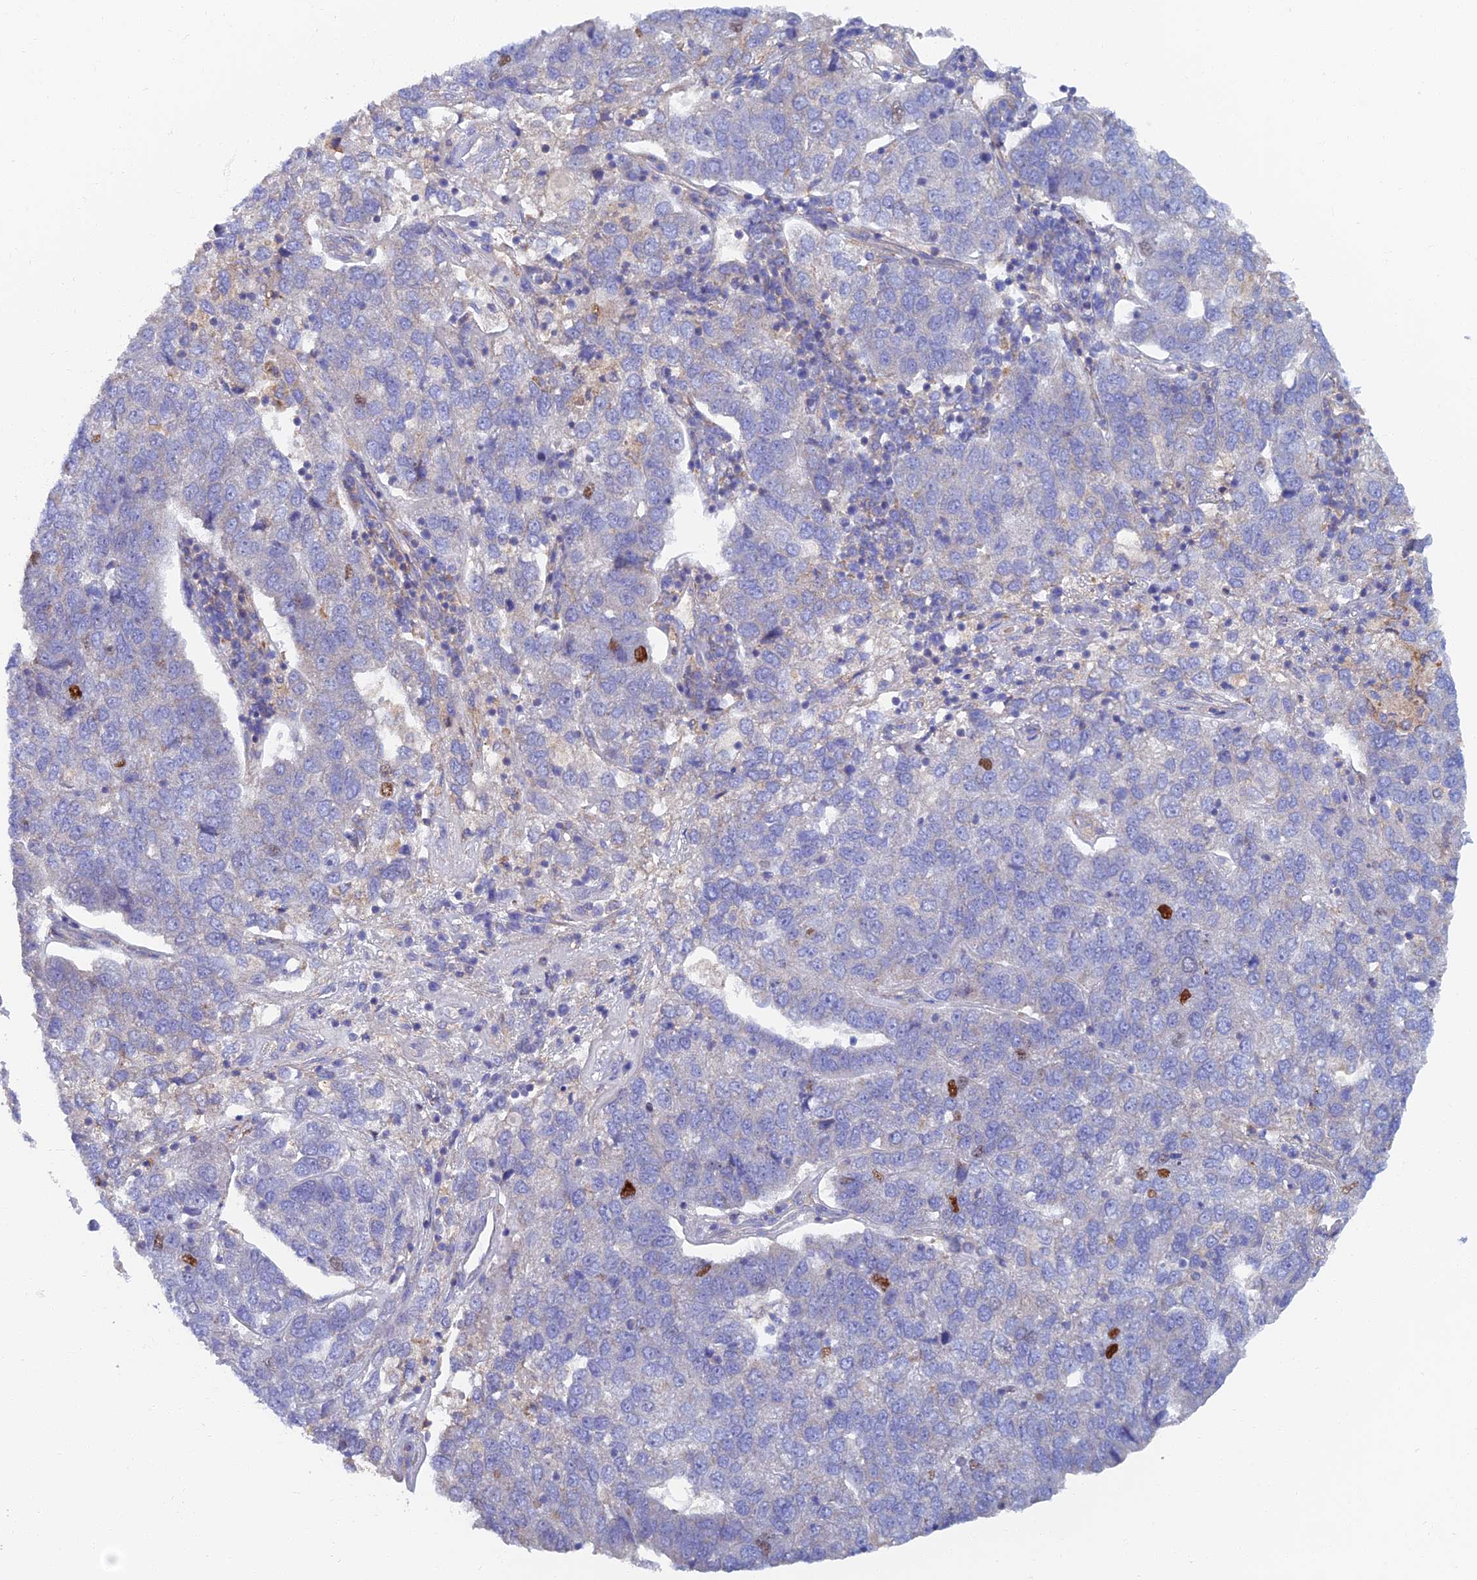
{"staining": {"intensity": "moderate", "quantity": "<25%", "location": "cytoplasmic/membranous"}, "tissue": "pancreatic cancer", "cell_type": "Tumor cells", "image_type": "cancer", "snomed": [{"axis": "morphology", "description": "Adenocarcinoma, NOS"}, {"axis": "topography", "description": "Pancreas"}], "caption": "This micrograph exhibits IHC staining of human pancreatic adenocarcinoma, with low moderate cytoplasmic/membranous positivity in about <25% of tumor cells.", "gene": "TMEM44", "patient": {"sex": "female", "age": 61}}